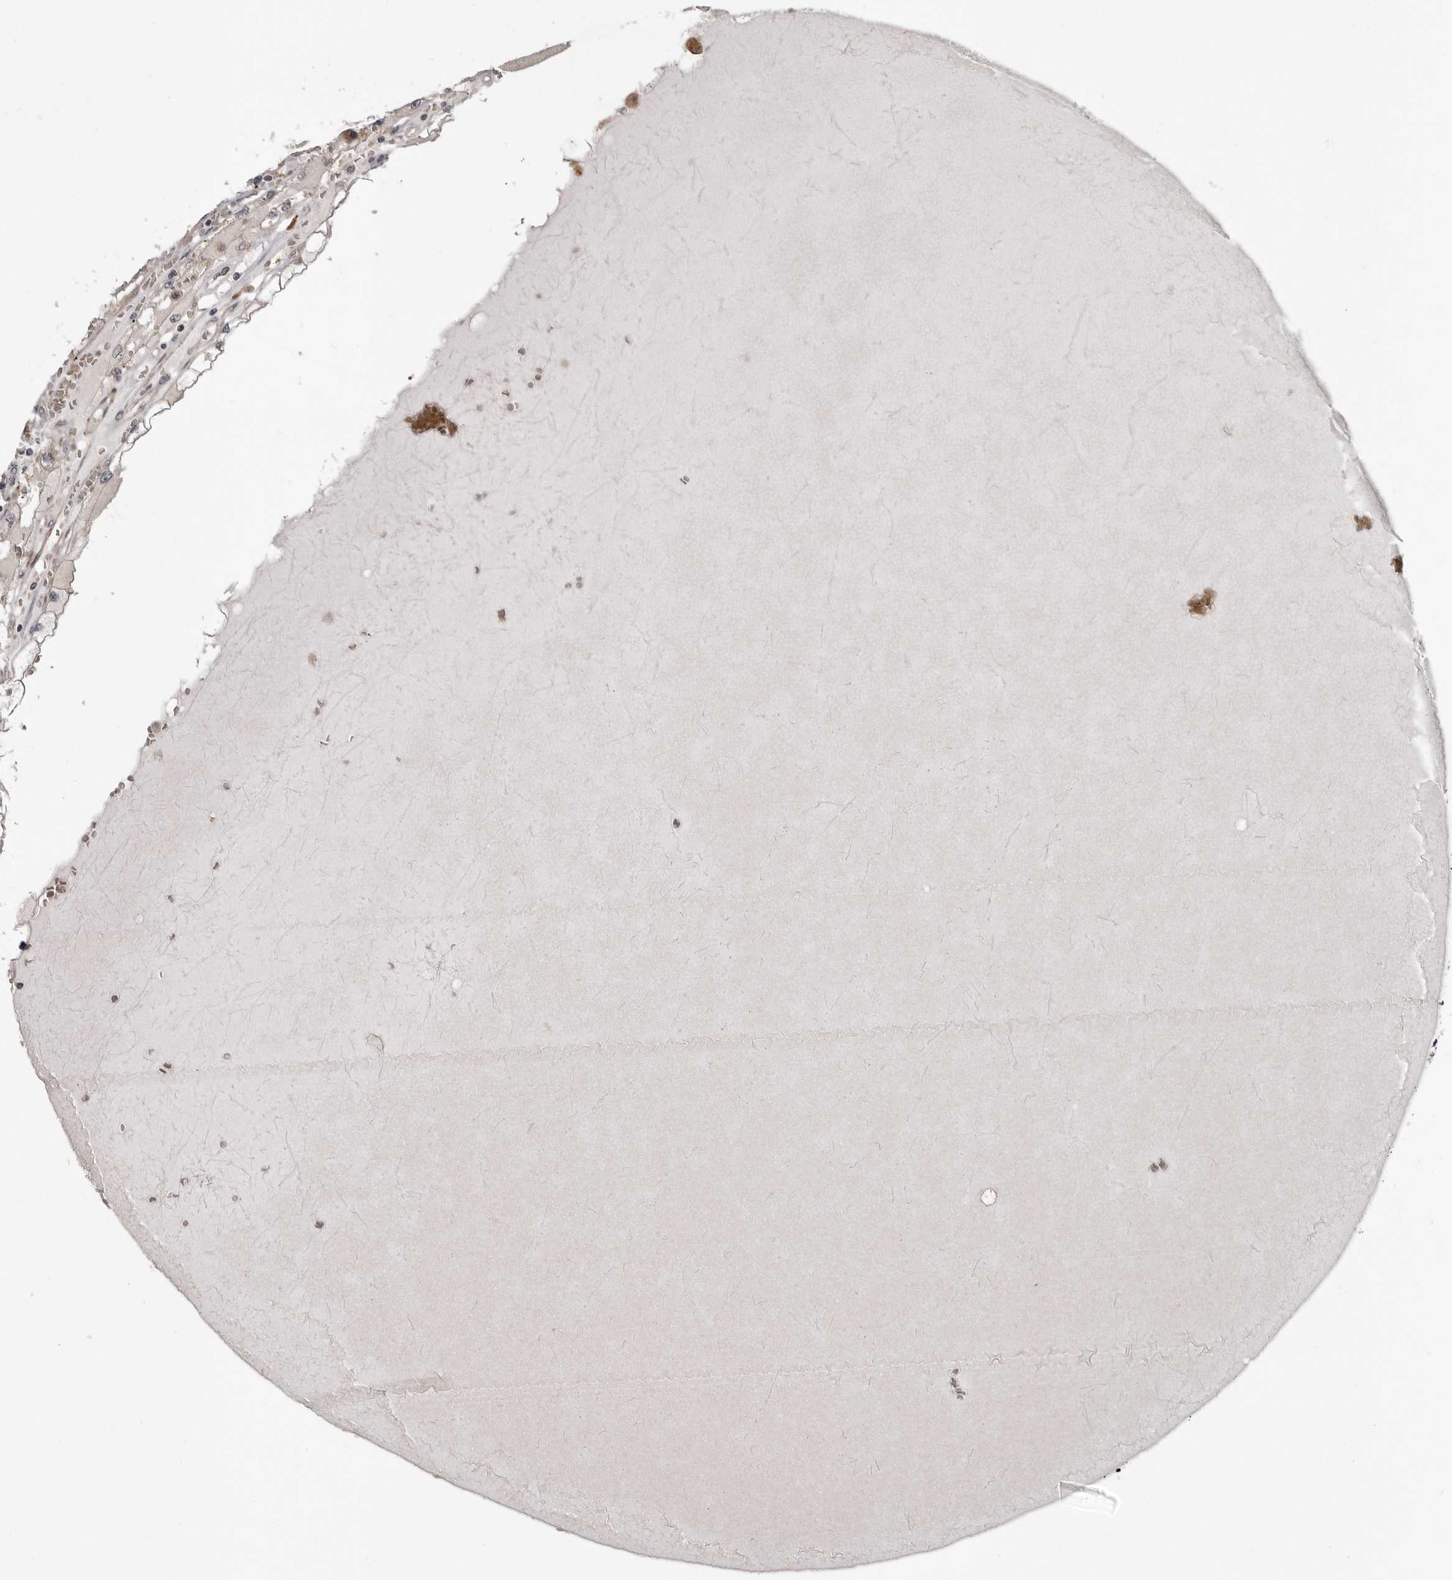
{"staining": {"intensity": "negative", "quantity": "none", "location": "none"}, "tissue": "renal cancer", "cell_type": "Tumor cells", "image_type": "cancer", "snomed": [{"axis": "morphology", "description": "Adenocarcinoma, NOS"}, {"axis": "topography", "description": "Kidney"}], "caption": "Renal cancer was stained to show a protein in brown. There is no significant staining in tumor cells. (Brightfield microscopy of DAB immunohistochemistry (IHC) at high magnification).", "gene": "FGFR4", "patient": {"sex": "male", "age": 56}}